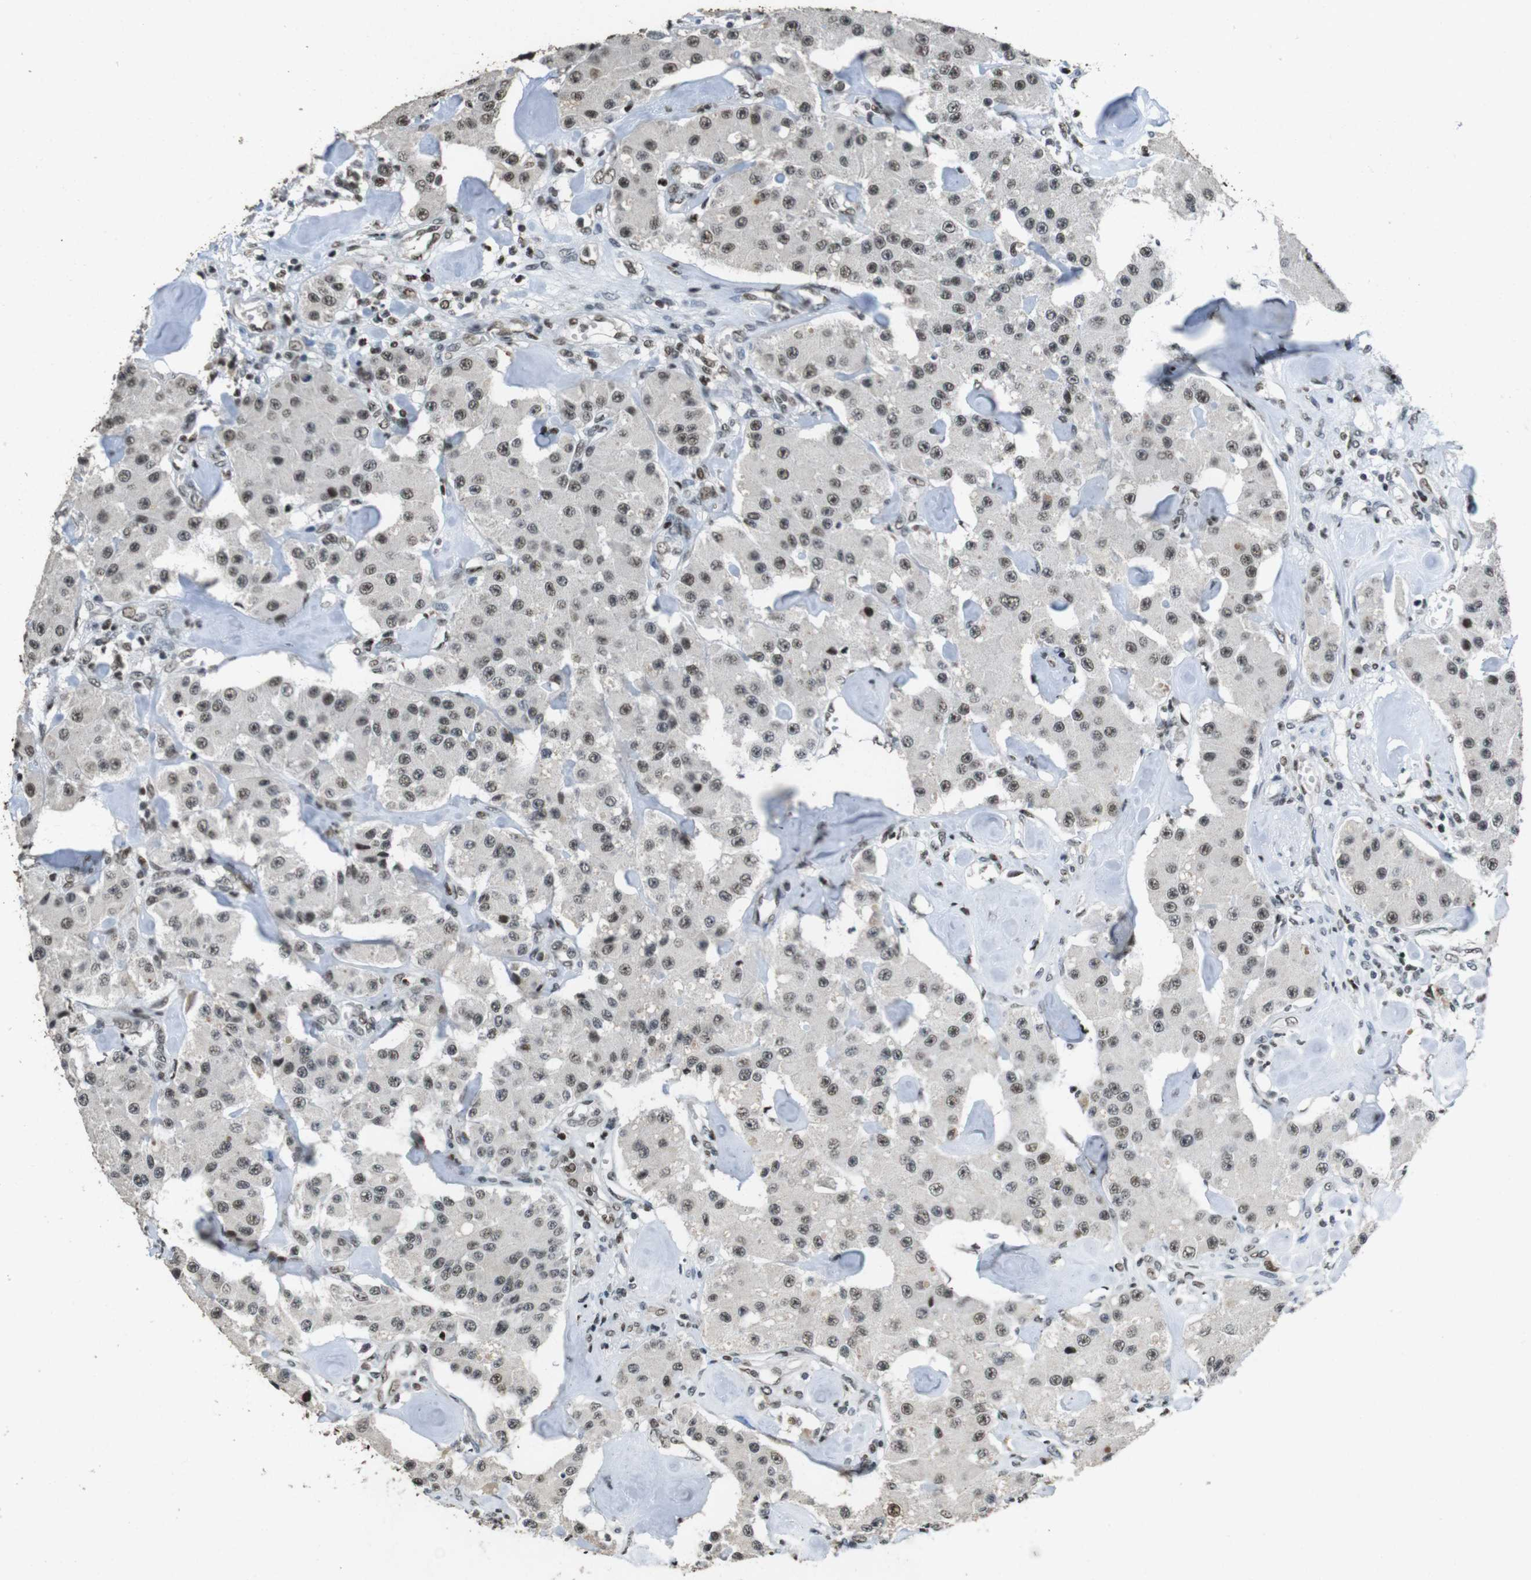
{"staining": {"intensity": "moderate", "quantity": ">75%", "location": "nuclear"}, "tissue": "carcinoid", "cell_type": "Tumor cells", "image_type": "cancer", "snomed": [{"axis": "morphology", "description": "Carcinoid, malignant, NOS"}, {"axis": "topography", "description": "Pancreas"}], "caption": "Protein staining by IHC displays moderate nuclear positivity in about >75% of tumor cells in malignant carcinoid.", "gene": "CSNK2B", "patient": {"sex": "male", "age": 41}}